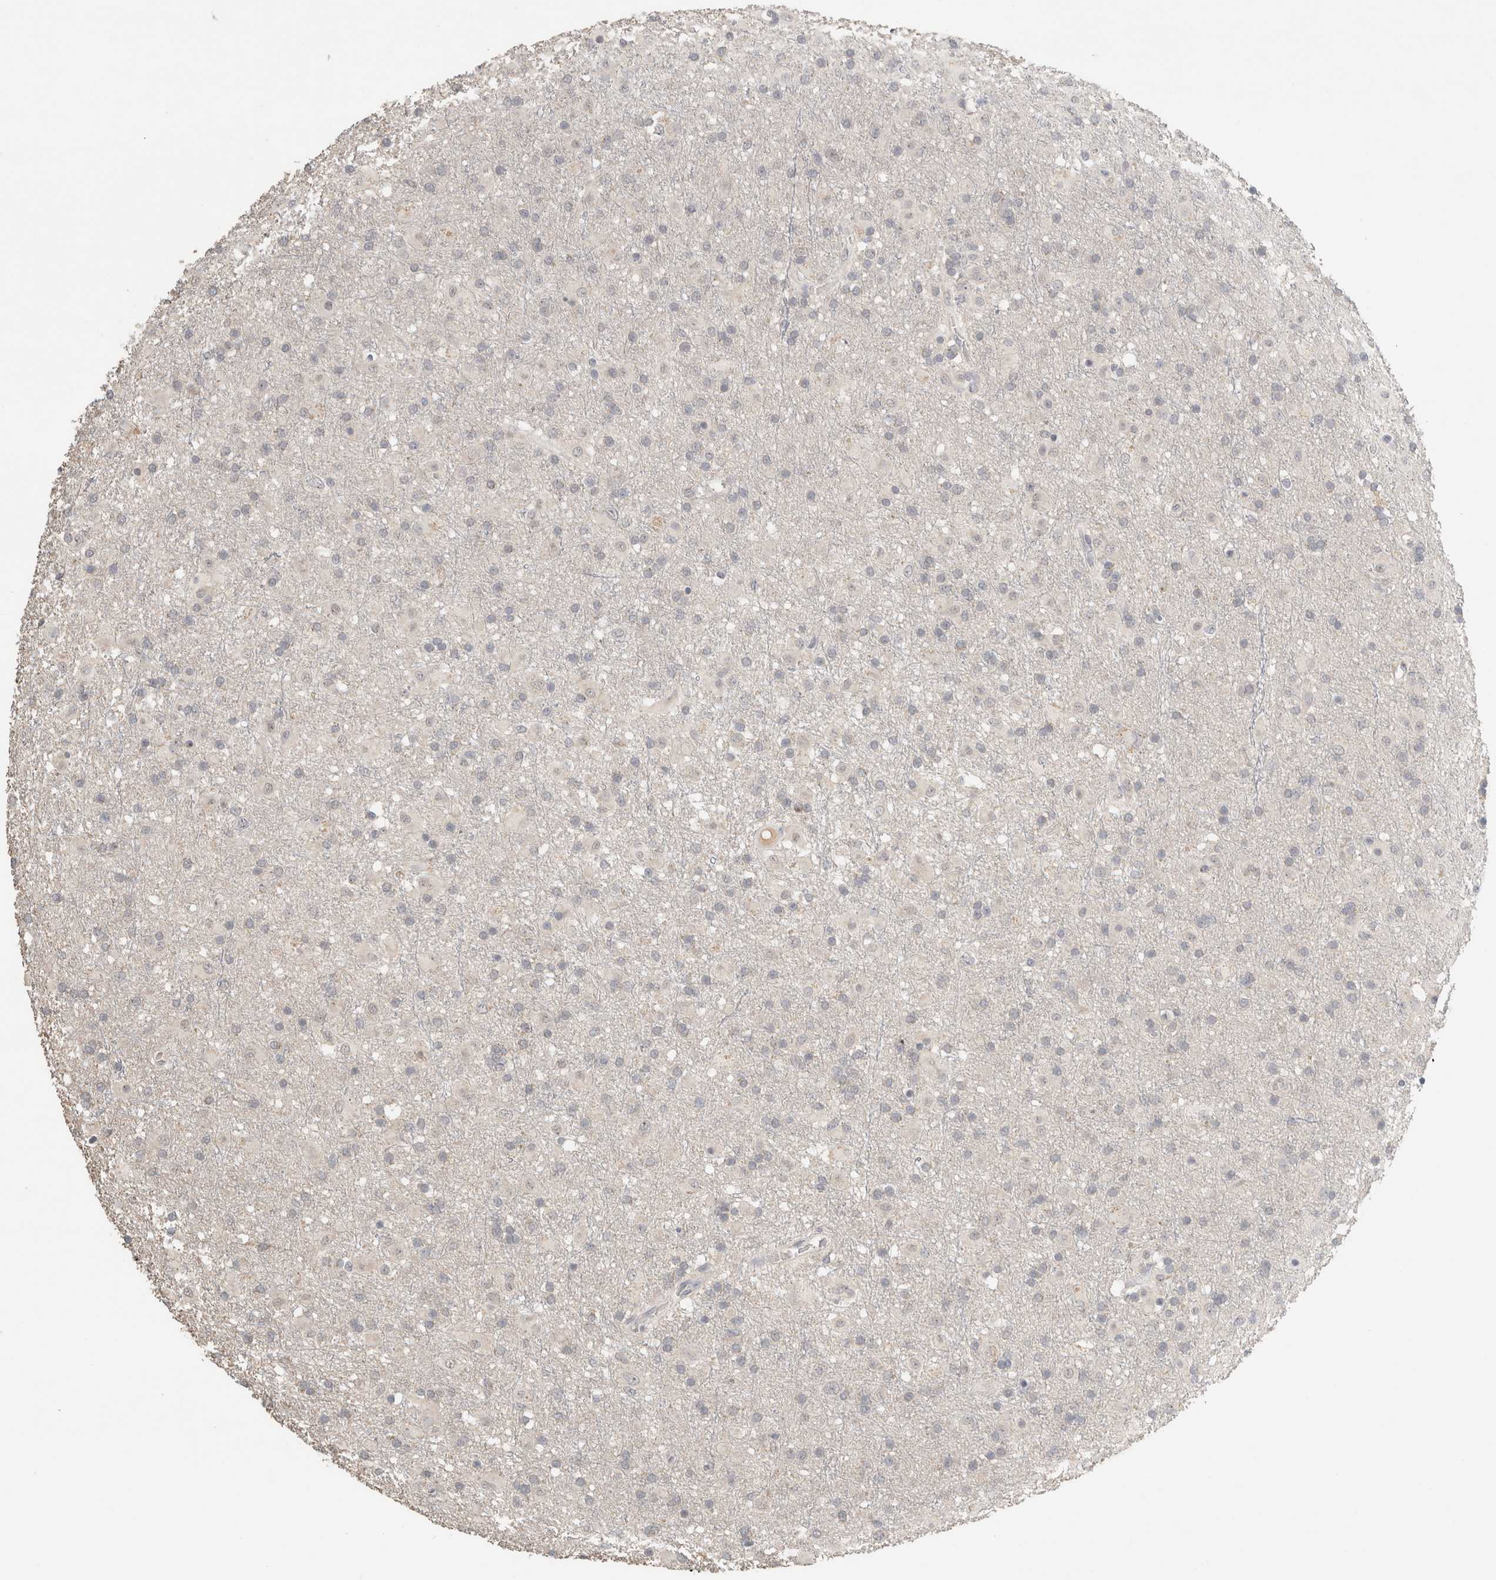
{"staining": {"intensity": "negative", "quantity": "none", "location": "none"}, "tissue": "glioma", "cell_type": "Tumor cells", "image_type": "cancer", "snomed": [{"axis": "morphology", "description": "Glioma, malignant, Low grade"}, {"axis": "topography", "description": "Brain"}], "caption": "The micrograph displays no significant expression in tumor cells of low-grade glioma (malignant).", "gene": "TRAT1", "patient": {"sex": "male", "age": 65}}